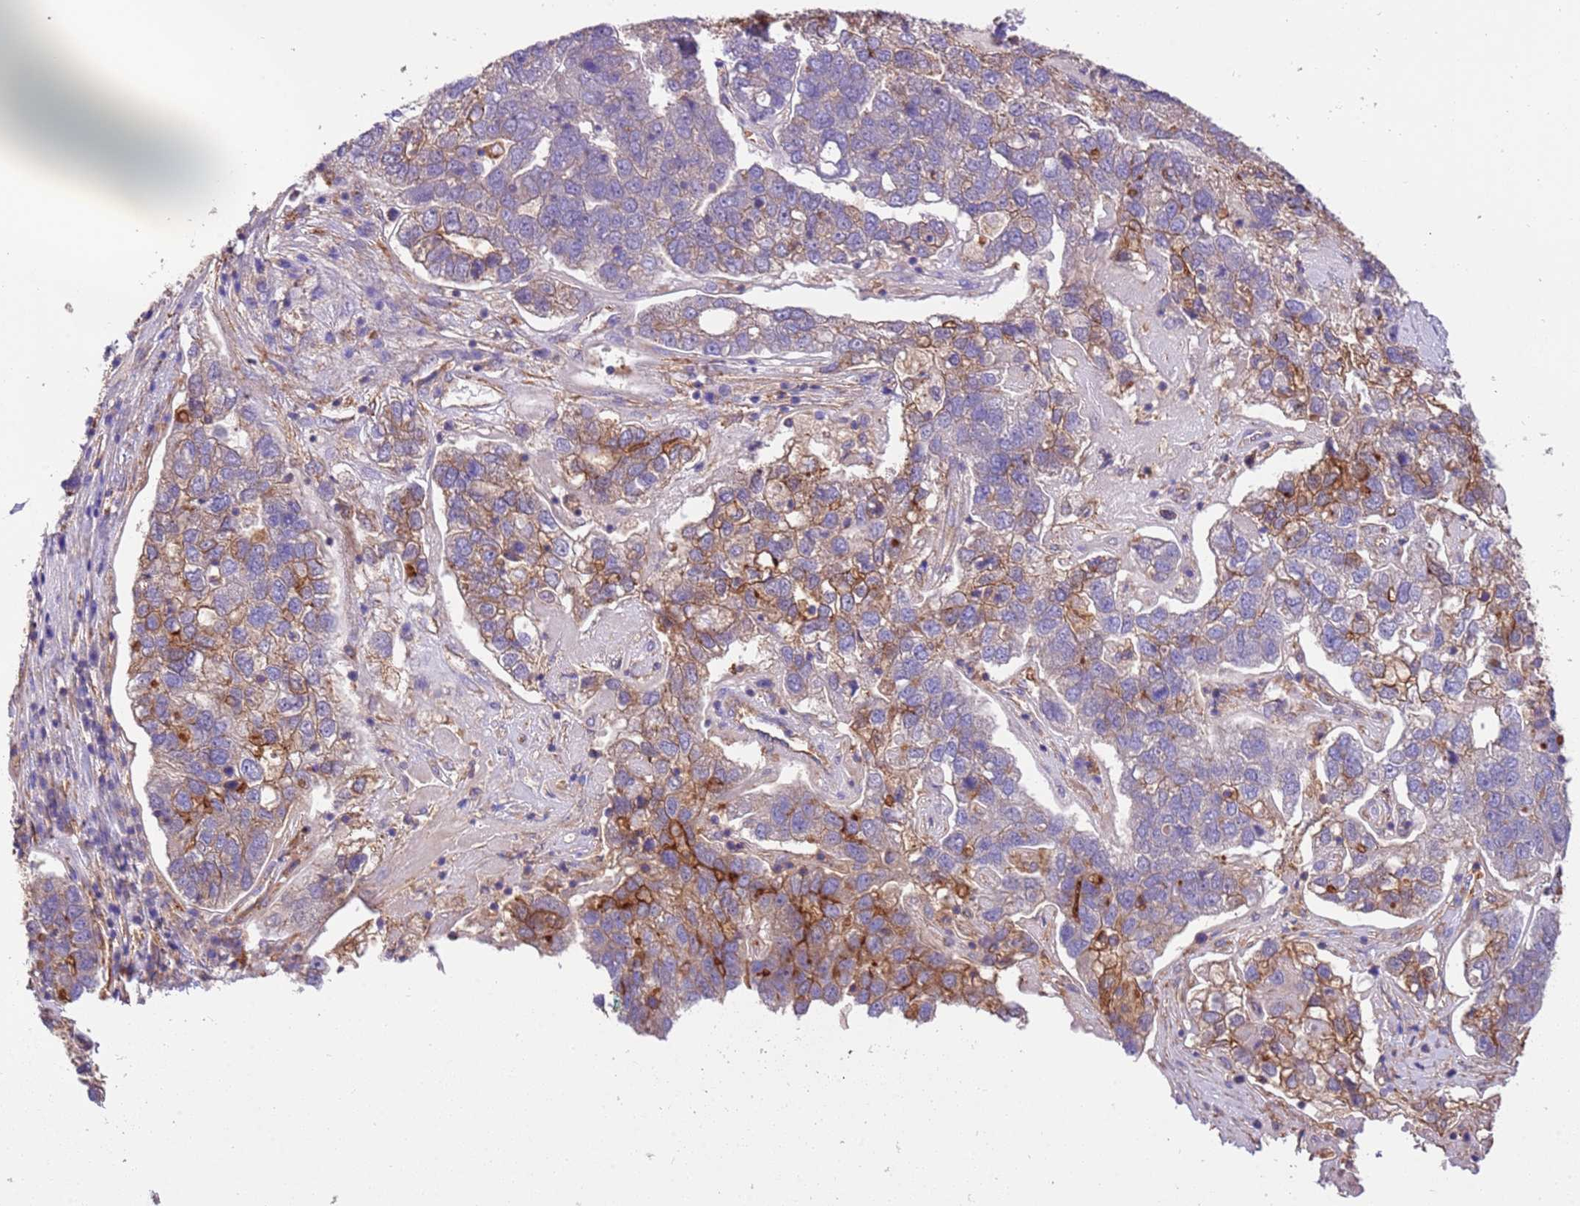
{"staining": {"intensity": "moderate", "quantity": "25%-75%", "location": "cytoplasmic/membranous"}, "tissue": "pancreatic cancer", "cell_type": "Tumor cells", "image_type": "cancer", "snomed": [{"axis": "morphology", "description": "Adenocarcinoma, NOS"}, {"axis": "topography", "description": "Pancreas"}], "caption": "Pancreatic cancer stained for a protein shows moderate cytoplasmic/membranous positivity in tumor cells.", "gene": "NAALADL1", "patient": {"sex": "female", "age": 61}}